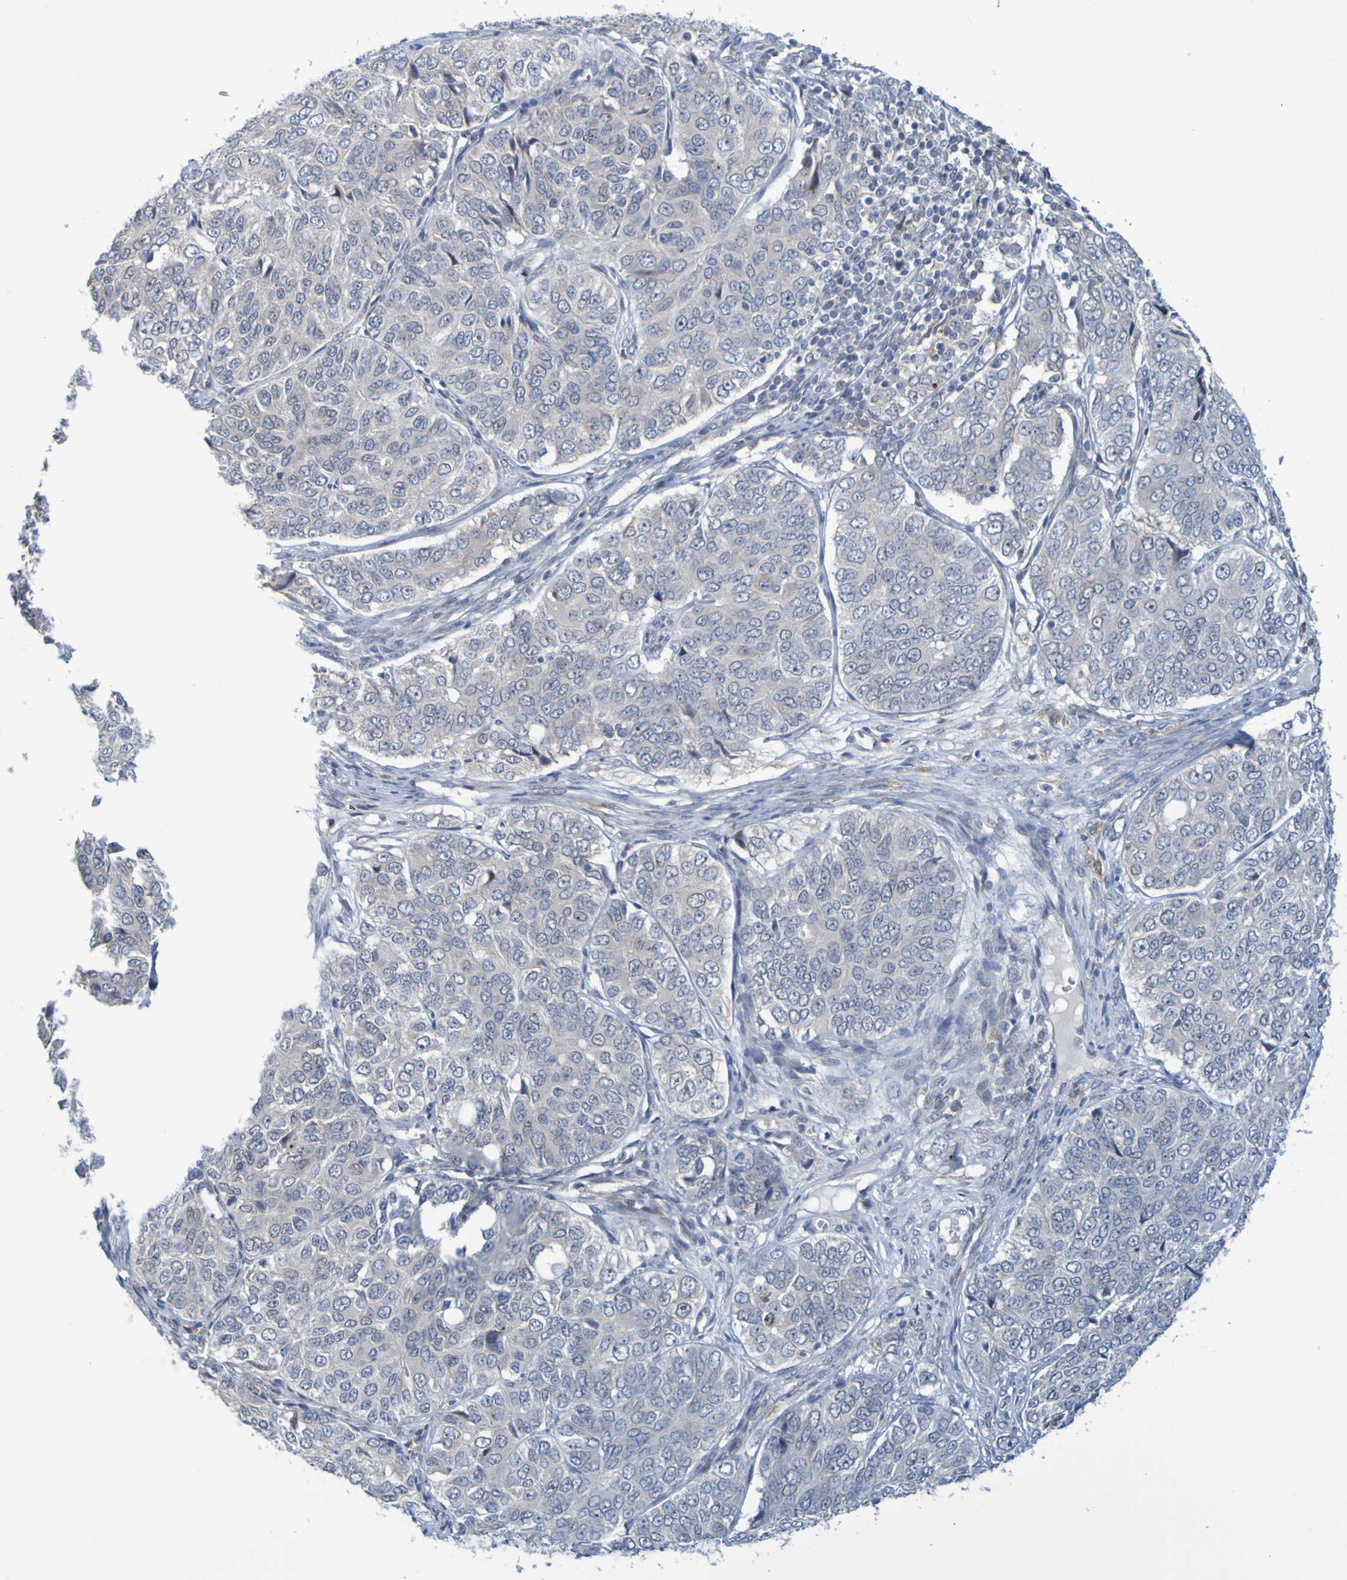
{"staining": {"intensity": "negative", "quantity": "none", "location": "none"}, "tissue": "ovarian cancer", "cell_type": "Tumor cells", "image_type": "cancer", "snomed": [{"axis": "morphology", "description": "Carcinoma, endometroid"}, {"axis": "topography", "description": "Ovary"}], "caption": "Immunohistochemistry (IHC) micrograph of neoplastic tissue: human ovarian cancer (endometroid carcinoma) stained with DAB reveals no significant protein expression in tumor cells.", "gene": "LILRB5", "patient": {"sex": "female", "age": 51}}